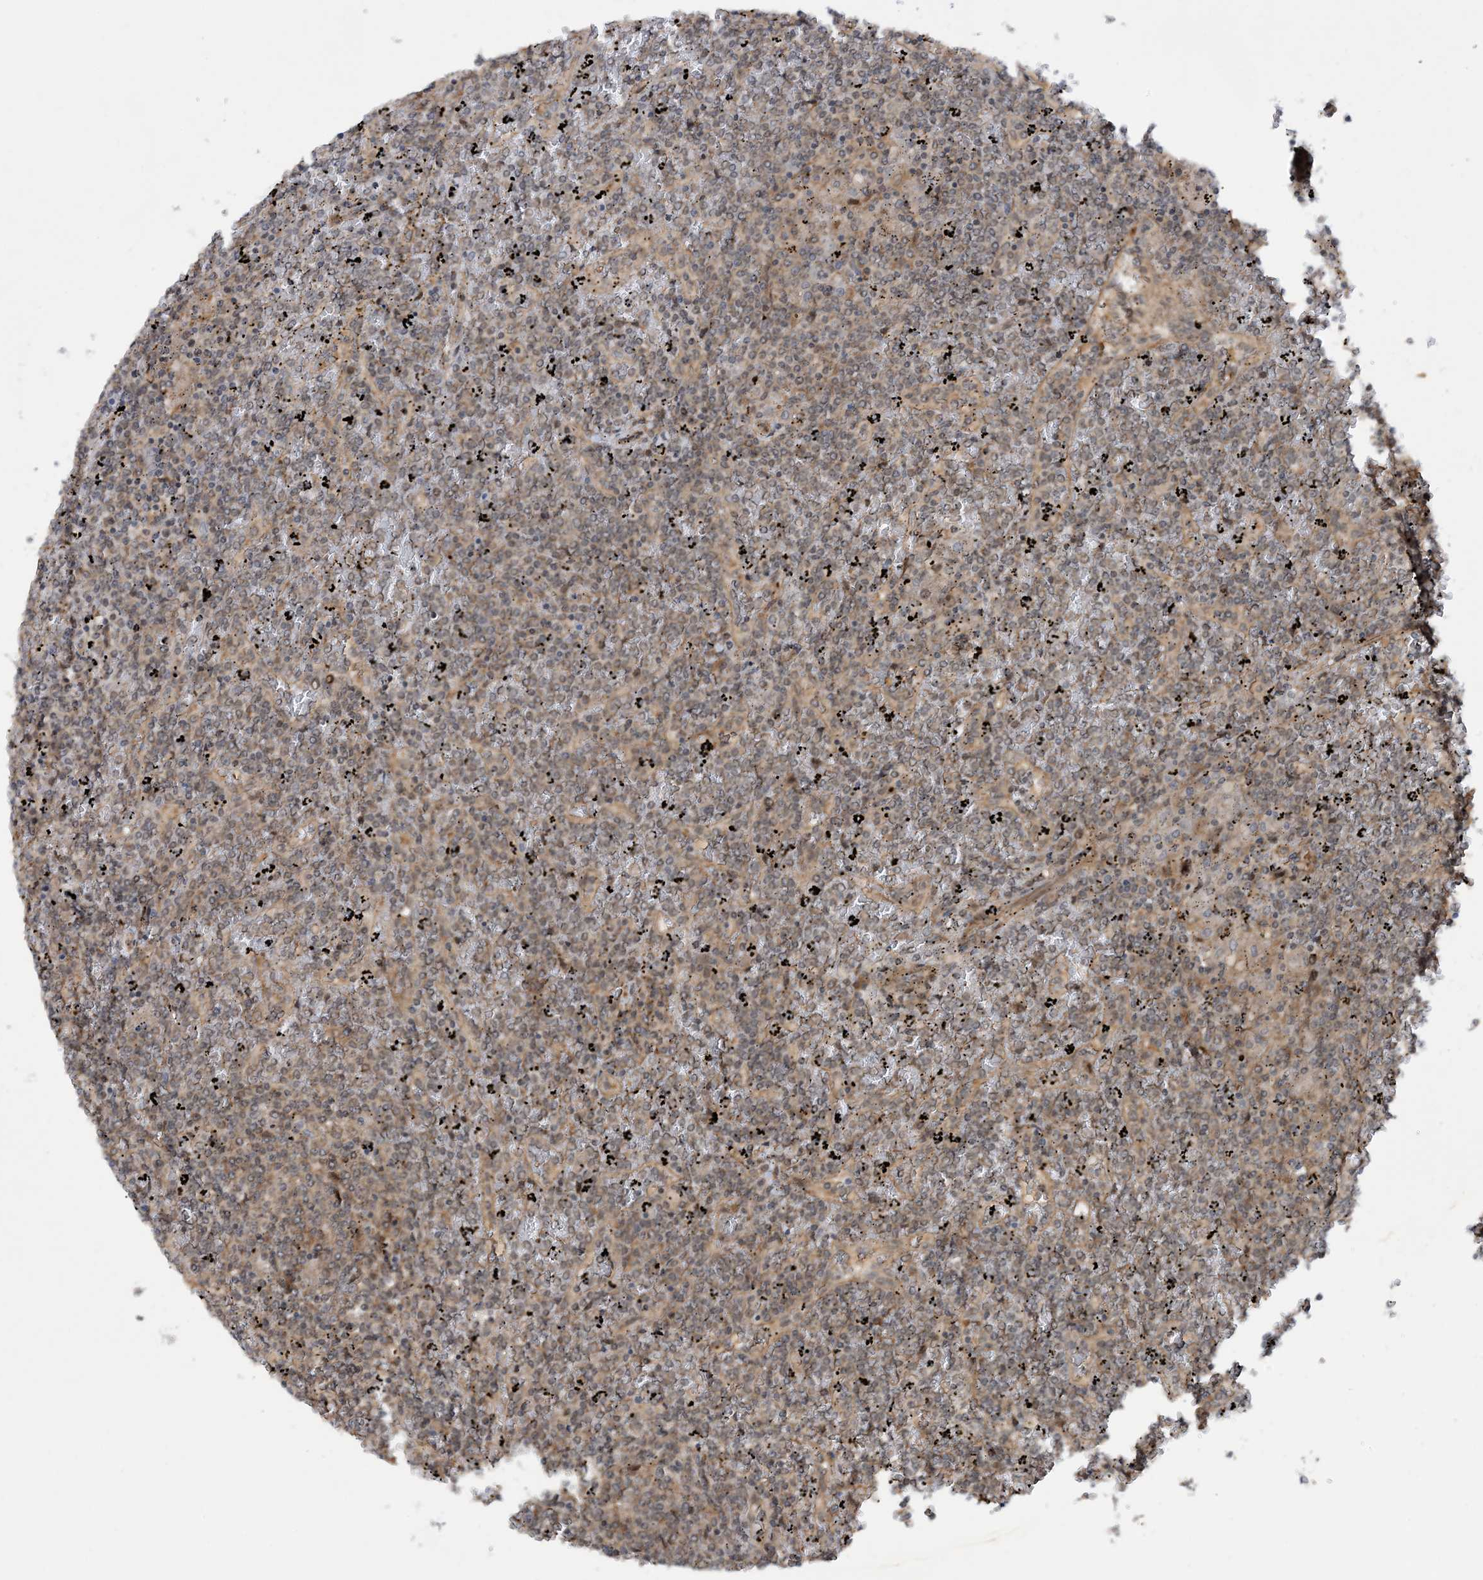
{"staining": {"intensity": "weak", "quantity": "<25%", "location": "nuclear"}, "tissue": "lymphoma", "cell_type": "Tumor cells", "image_type": "cancer", "snomed": [{"axis": "morphology", "description": "Malignant lymphoma, non-Hodgkin's type, Low grade"}, {"axis": "topography", "description": "Spleen"}], "caption": "Immunohistochemistry (IHC) histopathology image of neoplastic tissue: lymphoma stained with DAB shows no significant protein staining in tumor cells.", "gene": "HEMK1", "patient": {"sex": "female", "age": 19}}